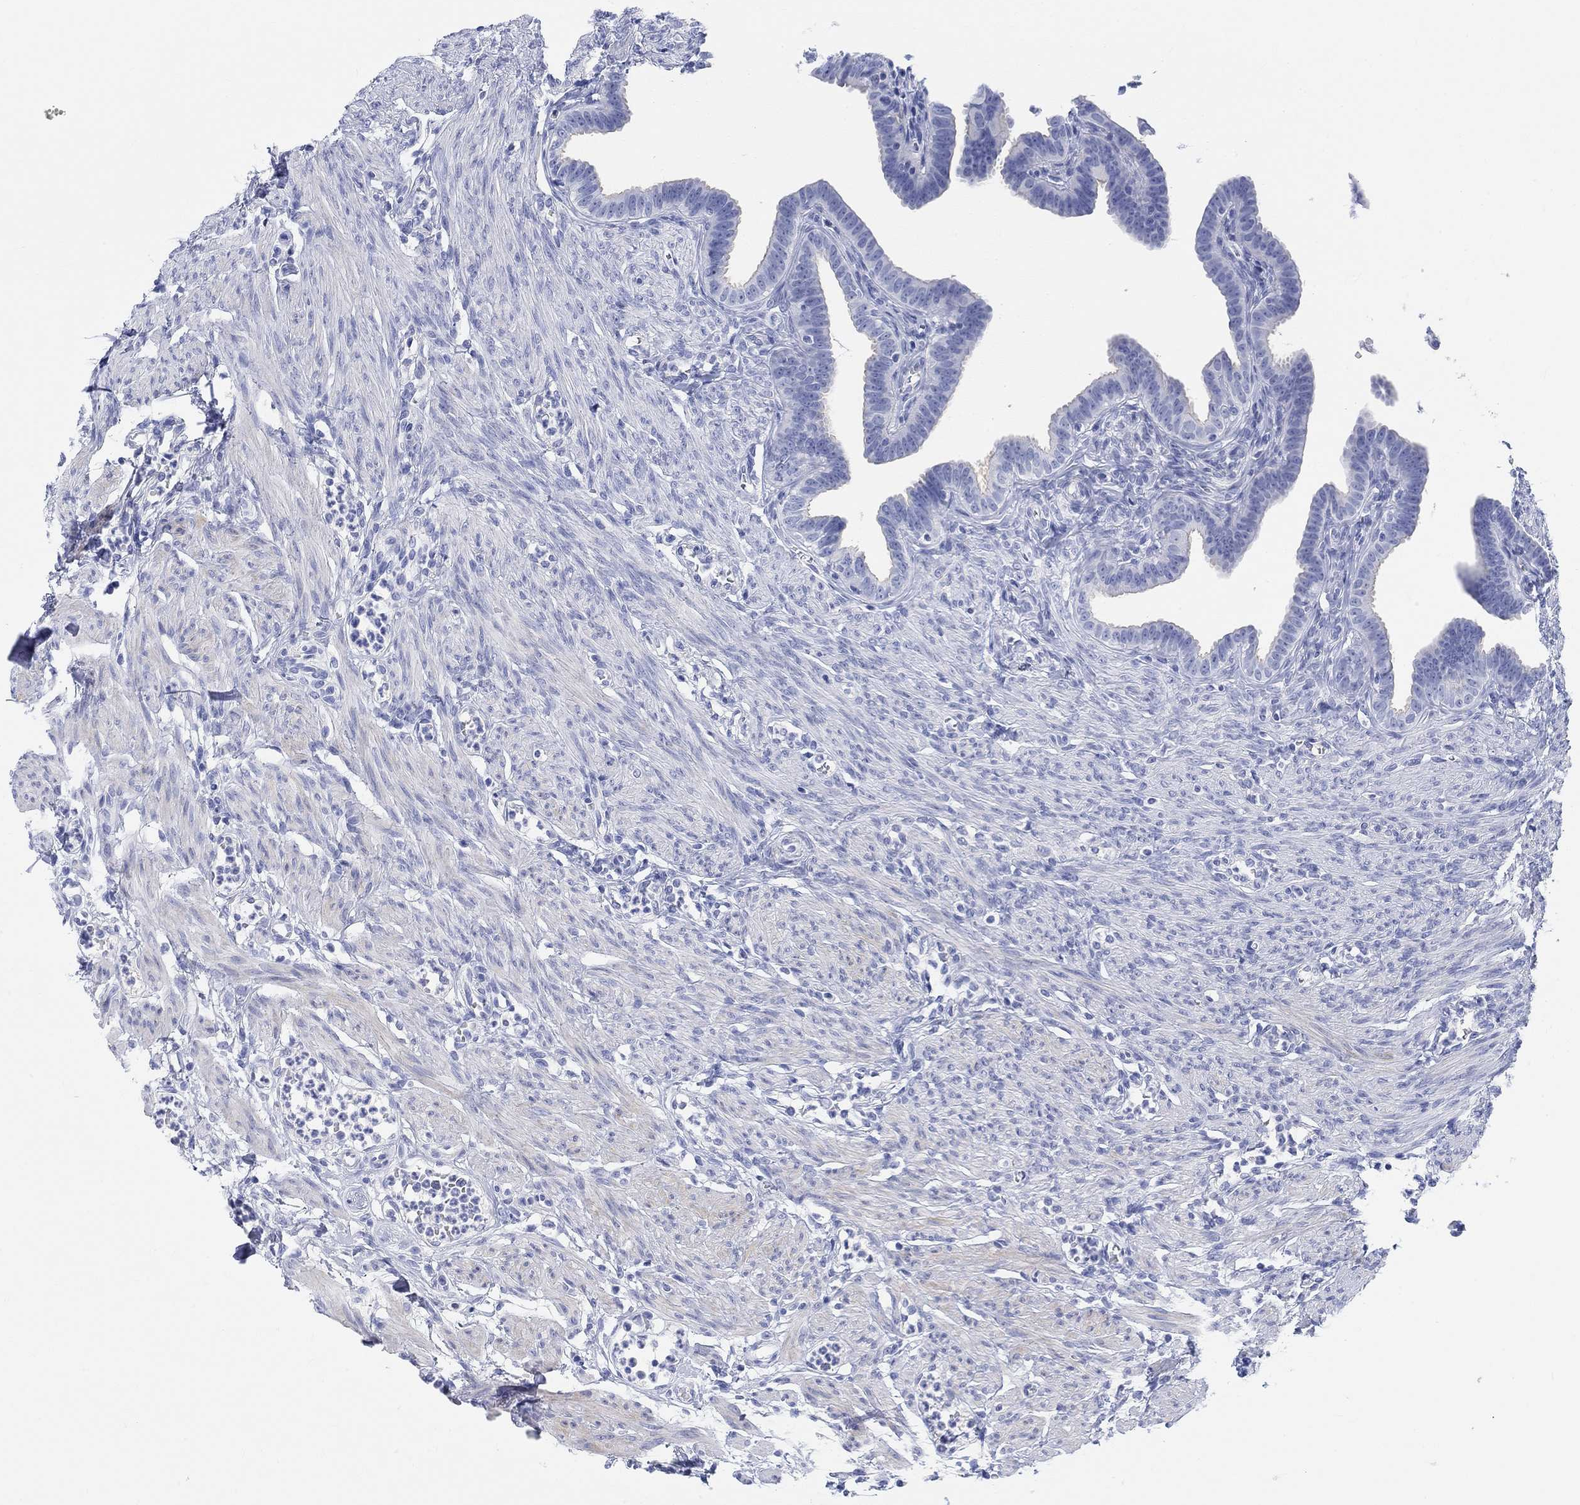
{"staining": {"intensity": "negative", "quantity": "none", "location": "none"}, "tissue": "fallopian tube", "cell_type": "Glandular cells", "image_type": "normal", "snomed": [{"axis": "morphology", "description": "Normal tissue, NOS"}, {"axis": "topography", "description": "Fallopian tube"}, {"axis": "topography", "description": "Ovary"}], "caption": "DAB (3,3'-diaminobenzidine) immunohistochemical staining of normal human fallopian tube reveals no significant positivity in glandular cells.", "gene": "XIRP2", "patient": {"sex": "female", "age": 33}}